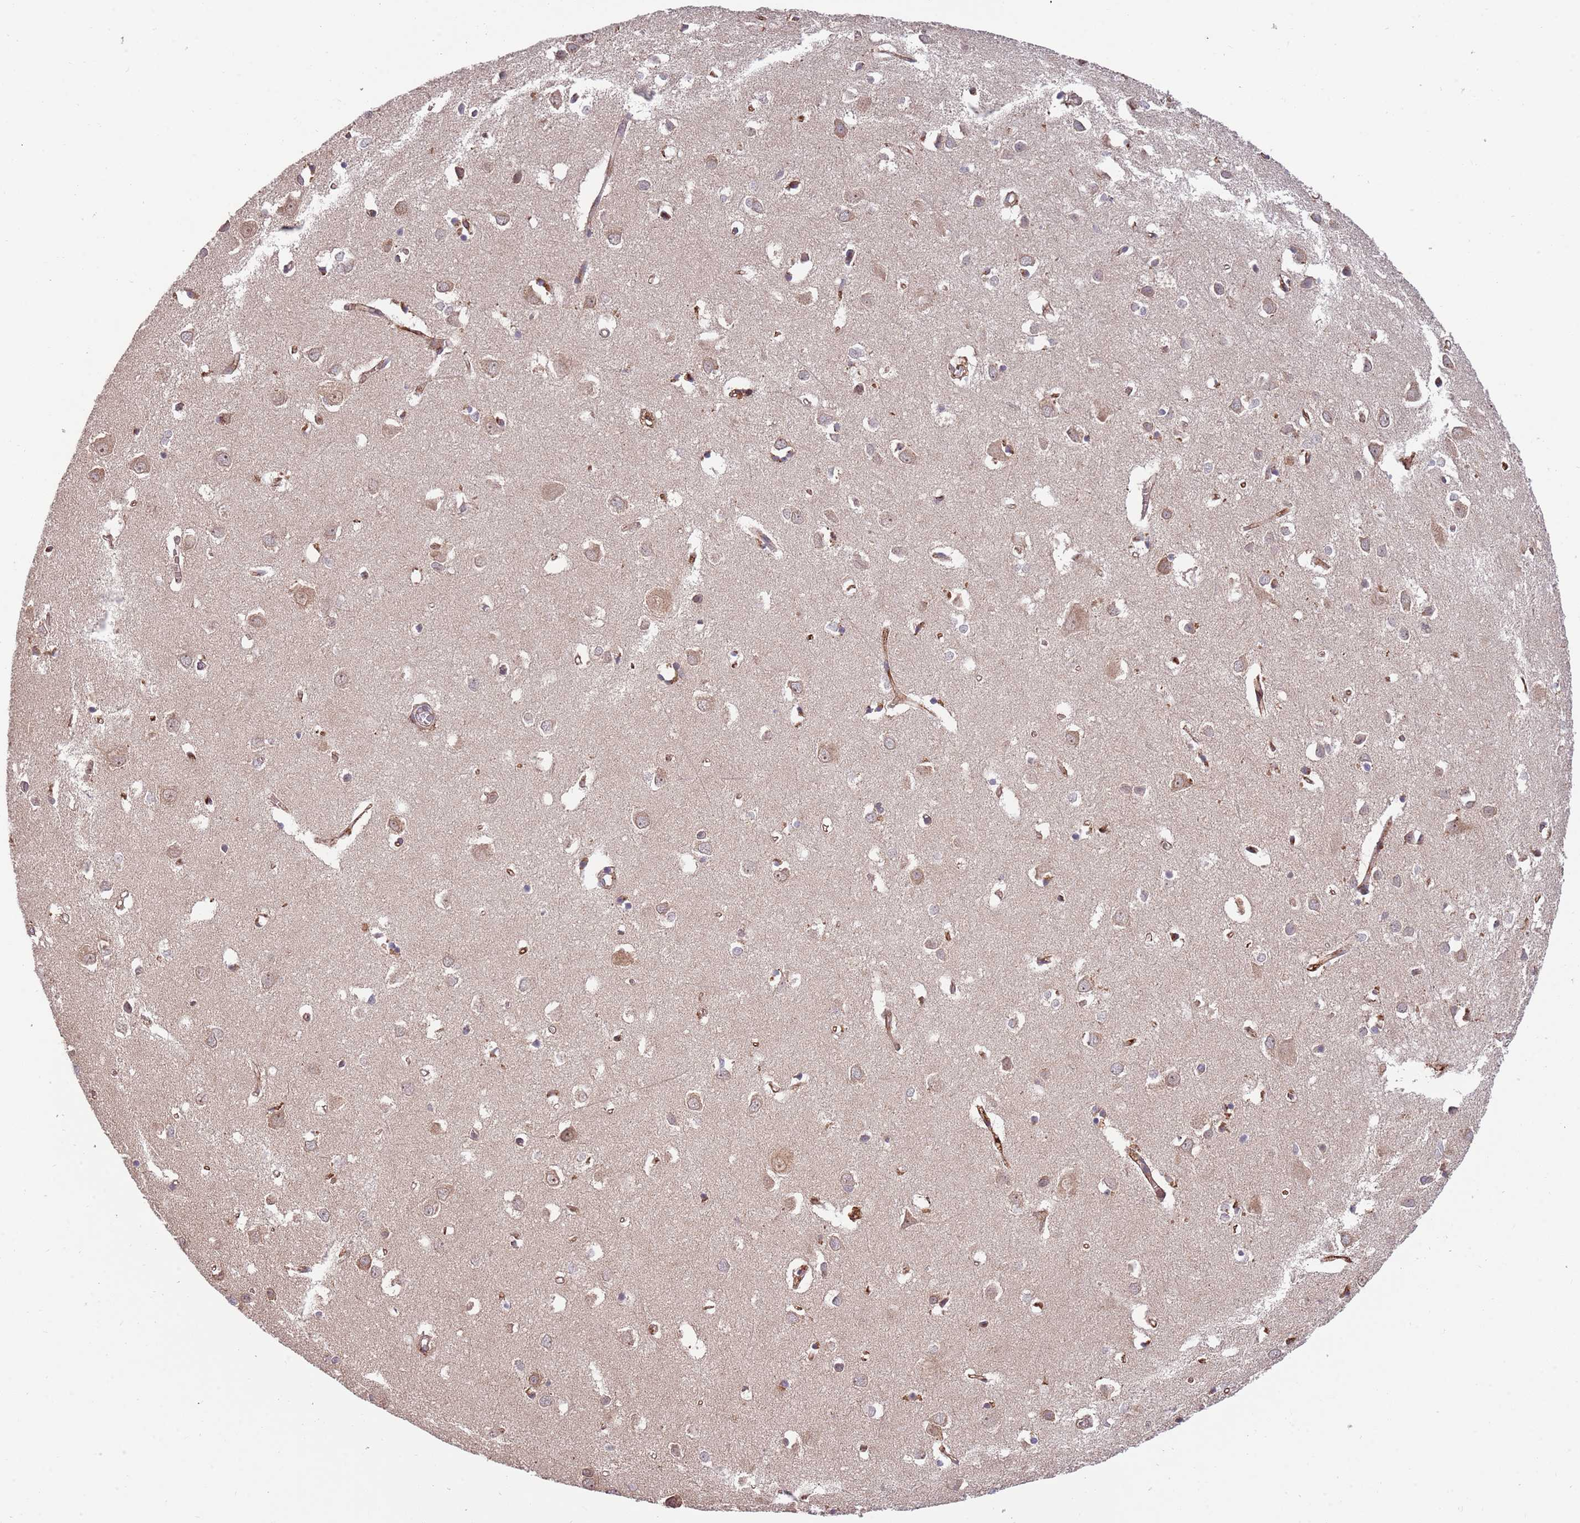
{"staining": {"intensity": "moderate", "quantity": ">75%", "location": "cytoplasmic/membranous"}, "tissue": "cerebral cortex", "cell_type": "Endothelial cells", "image_type": "normal", "snomed": [{"axis": "morphology", "description": "Normal tissue, NOS"}, {"axis": "topography", "description": "Cerebral cortex"}], "caption": "IHC histopathology image of benign cerebral cortex stained for a protein (brown), which reveals medium levels of moderate cytoplasmic/membranous expression in approximately >75% of endothelial cells.", "gene": "NT5DC4", "patient": {"sex": "female", "age": 64}}